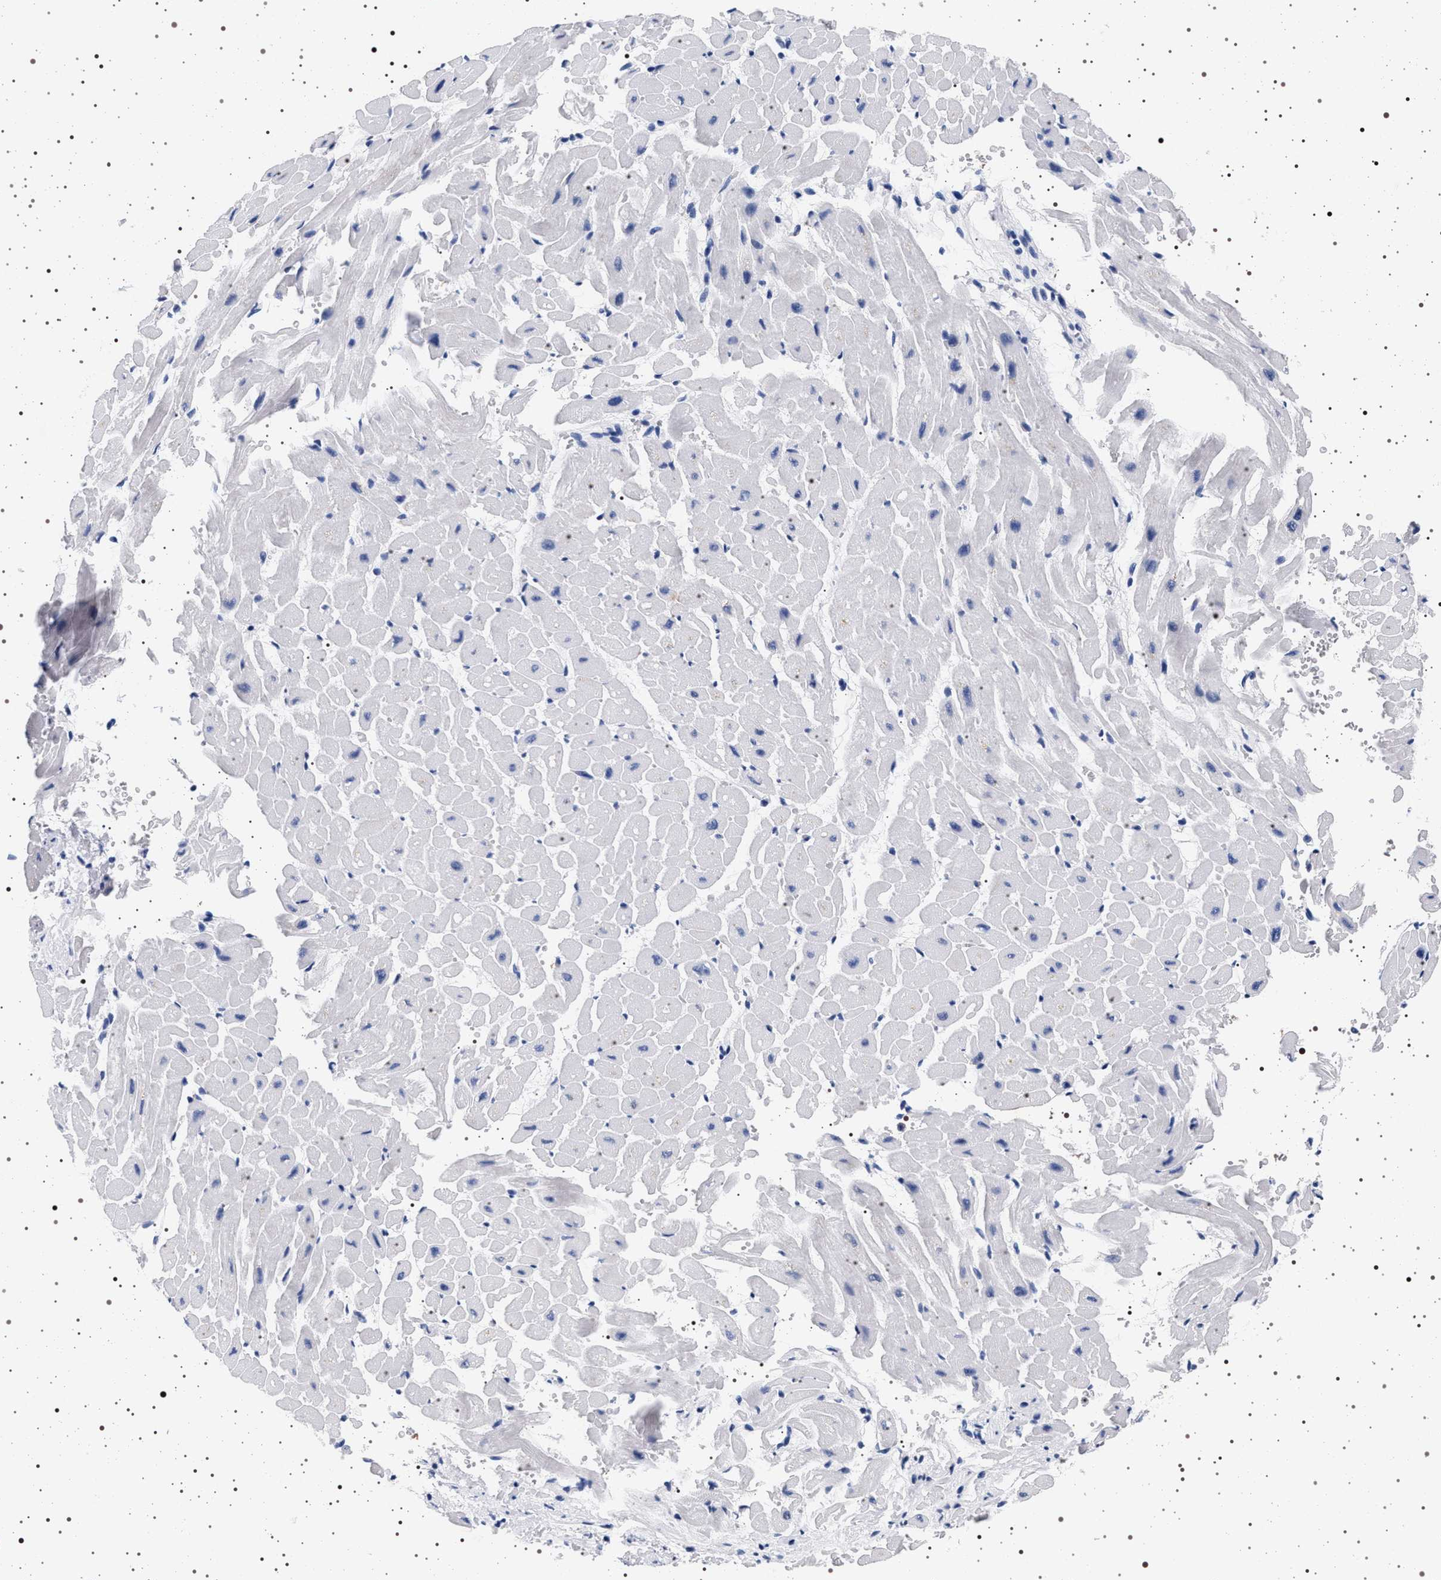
{"staining": {"intensity": "negative", "quantity": "none", "location": "none"}, "tissue": "heart muscle", "cell_type": "Cardiomyocytes", "image_type": "normal", "snomed": [{"axis": "morphology", "description": "Normal tissue, NOS"}, {"axis": "topography", "description": "Heart"}], "caption": "Image shows no protein expression in cardiomyocytes of unremarkable heart muscle.", "gene": "MAPK10", "patient": {"sex": "male", "age": 45}}